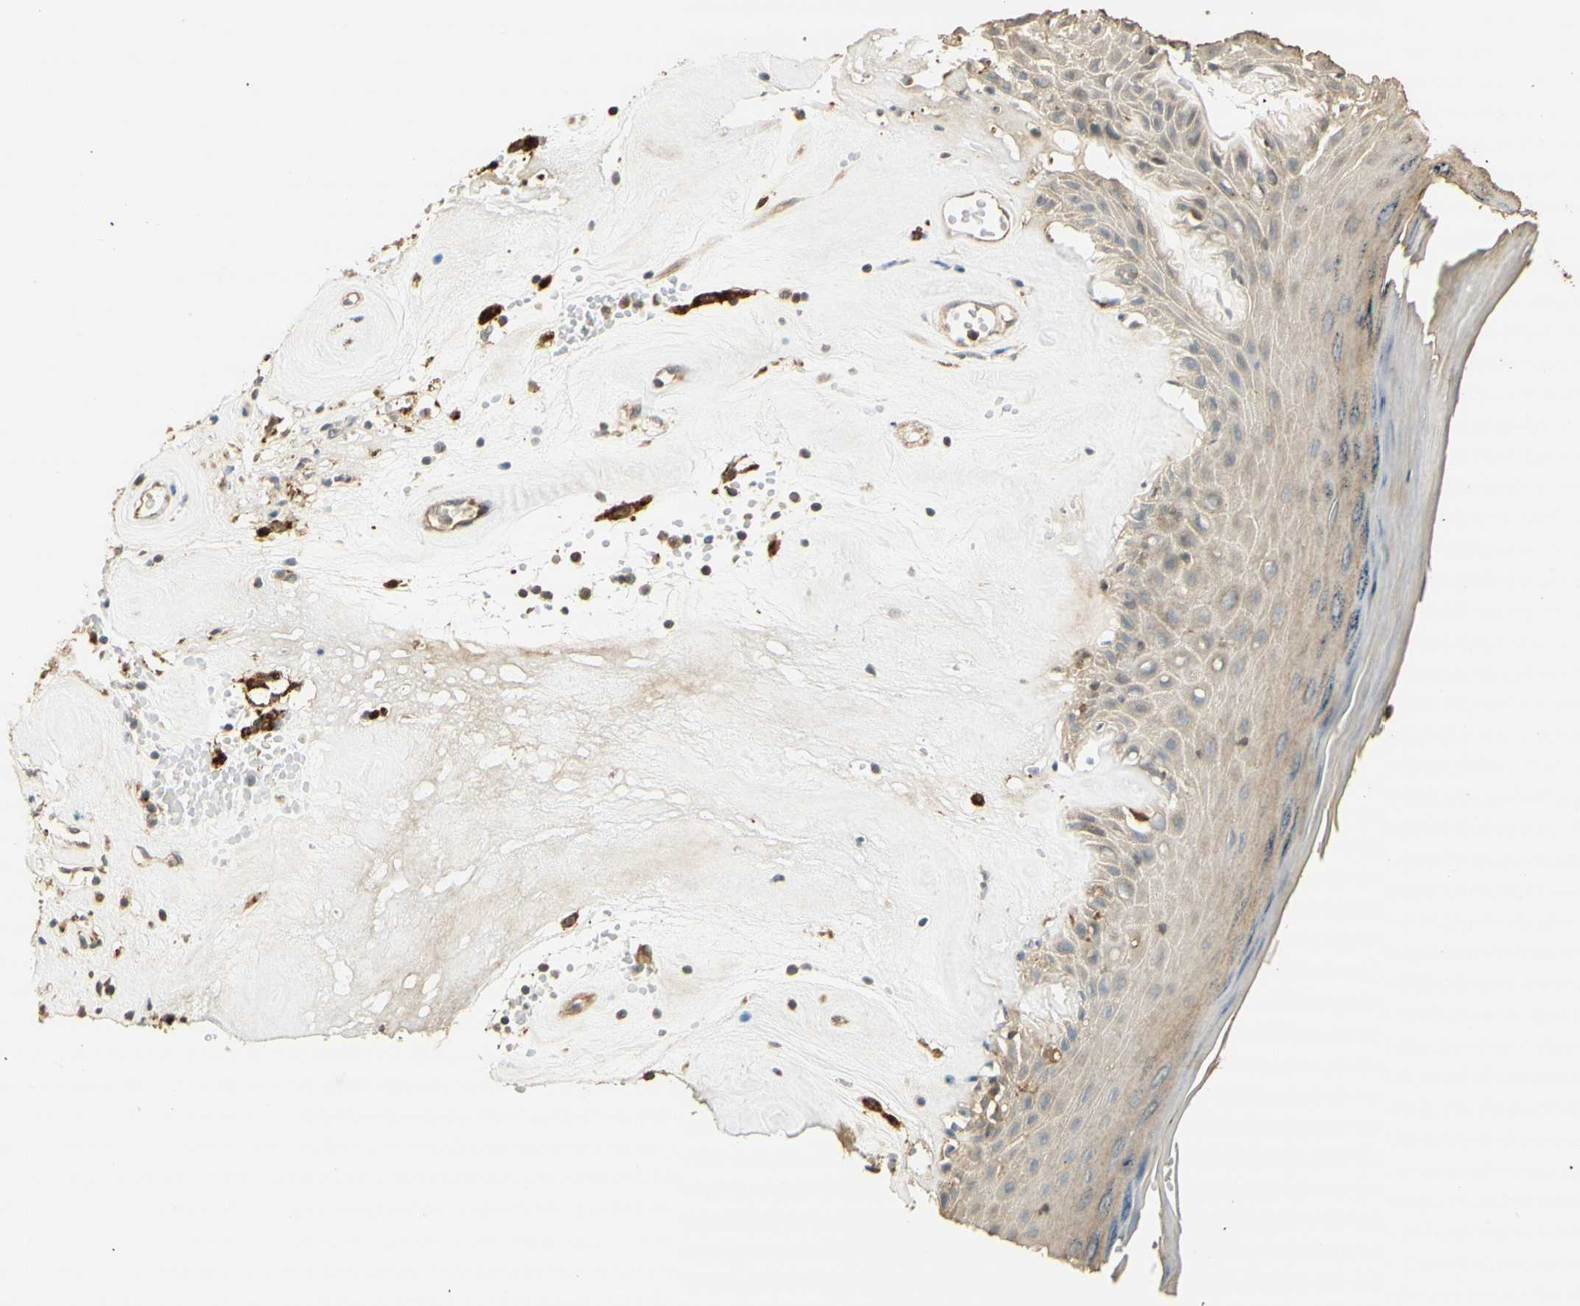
{"staining": {"intensity": "weak", "quantity": "<25%", "location": "cytoplasmic/membranous"}, "tissue": "skin", "cell_type": "Epidermal cells", "image_type": "normal", "snomed": [{"axis": "morphology", "description": "Normal tissue, NOS"}, {"axis": "morphology", "description": "Inflammation, NOS"}, {"axis": "topography", "description": "Vulva"}], "caption": "This photomicrograph is of unremarkable skin stained with IHC to label a protein in brown with the nuclei are counter-stained blue. There is no positivity in epidermal cells.", "gene": "AGER", "patient": {"sex": "female", "age": 84}}